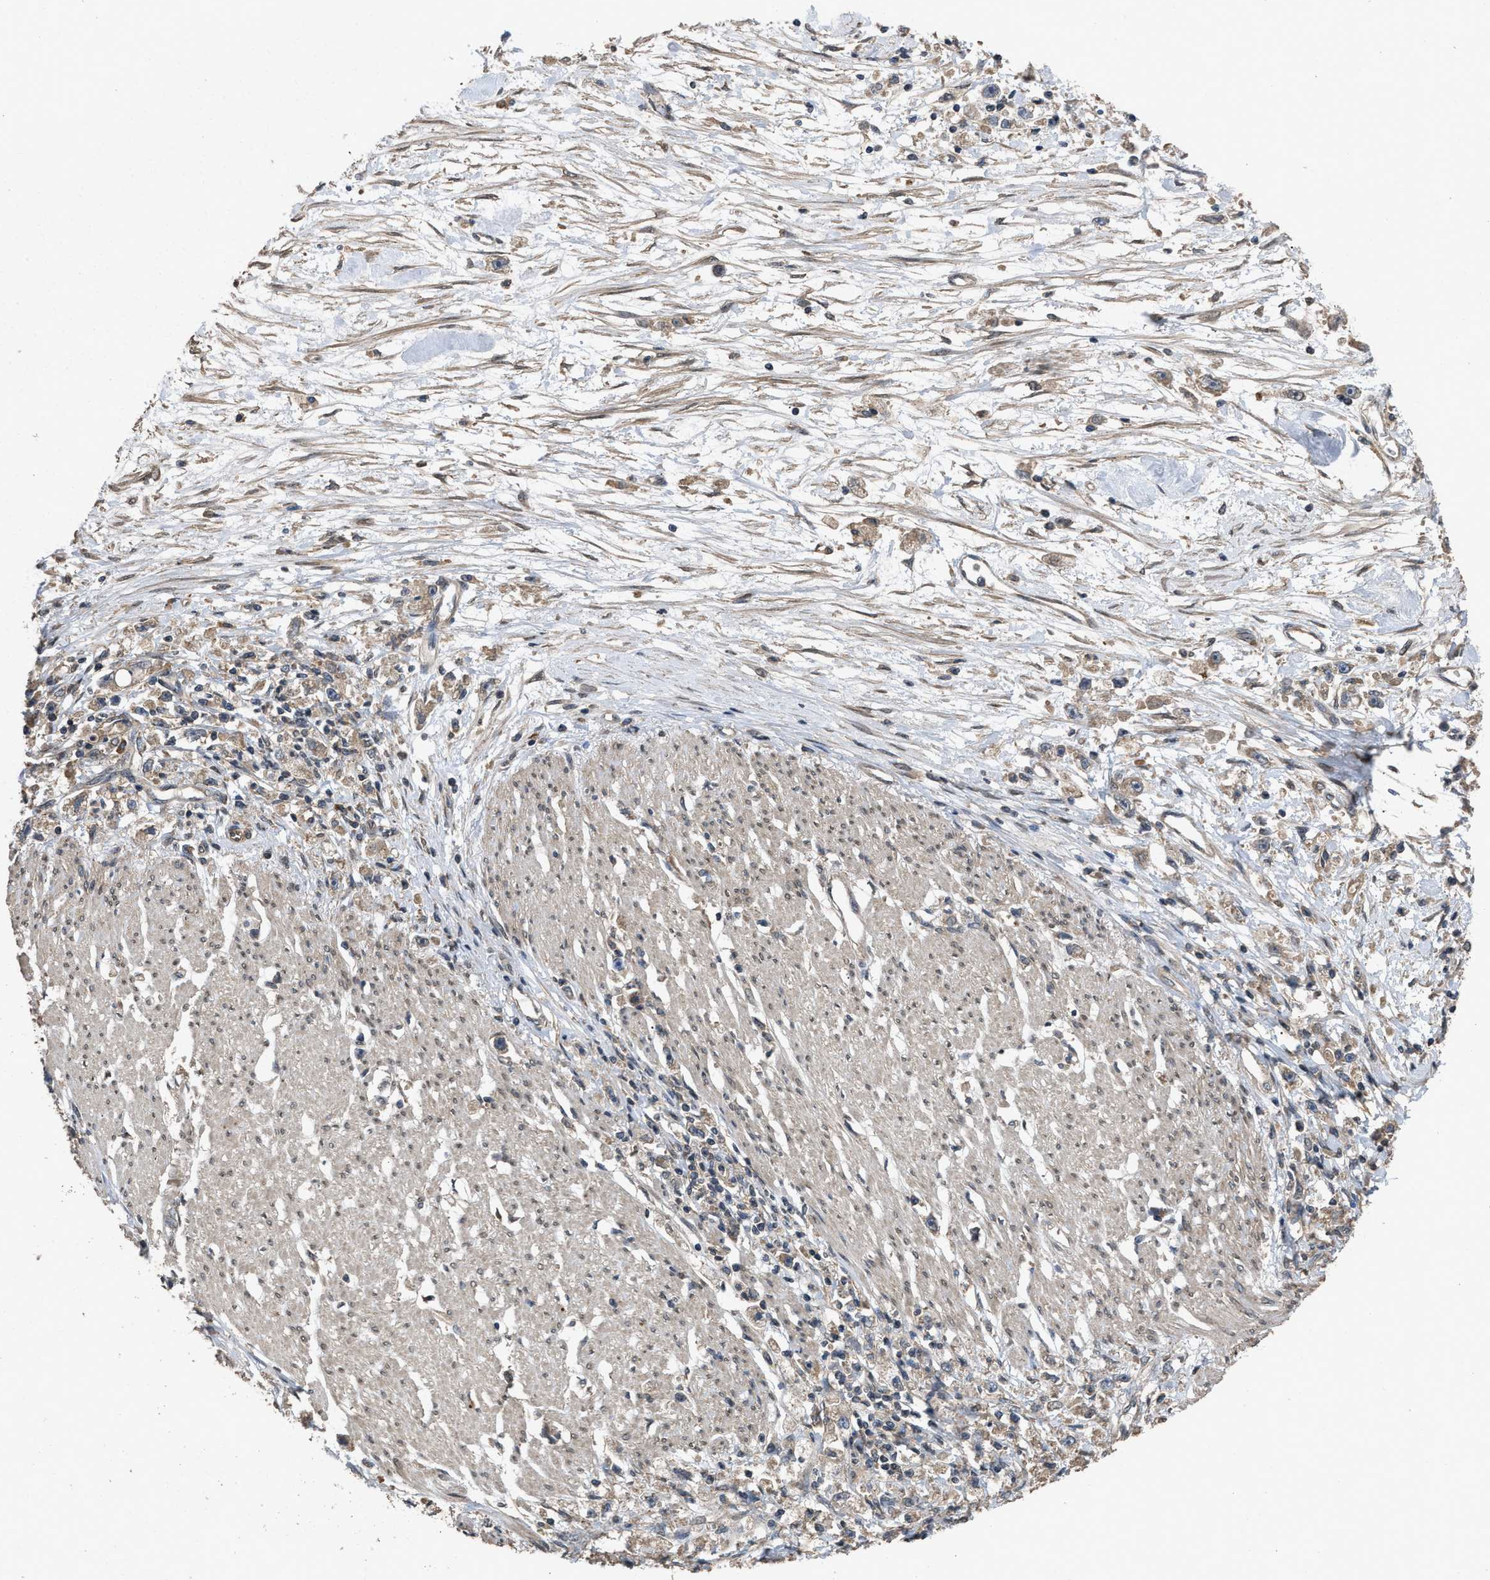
{"staining": {"intensity": "weak", "quantity": ">75%", "location": "cytoplasmic/membranous"}, "tissue": "stomach cancer", "cell_type": "Tumor cells", "image_type": "cancer", "snomed": [{"axis": "morphology", "description": "Adenocarcinoma, NOS"}, {"axis": "topography", "description": "Stomach"}], "caption": "Protein expression analysis of human stomach adenocarcinoma reveals weak cytoplasmic/membranous positivity in about >75% of tumor cells. The protein of interest is shown in brown color, while the nuclei are stained blue.", "gene": "UTRN", "patient": {"sex": "female", "age": 59}}